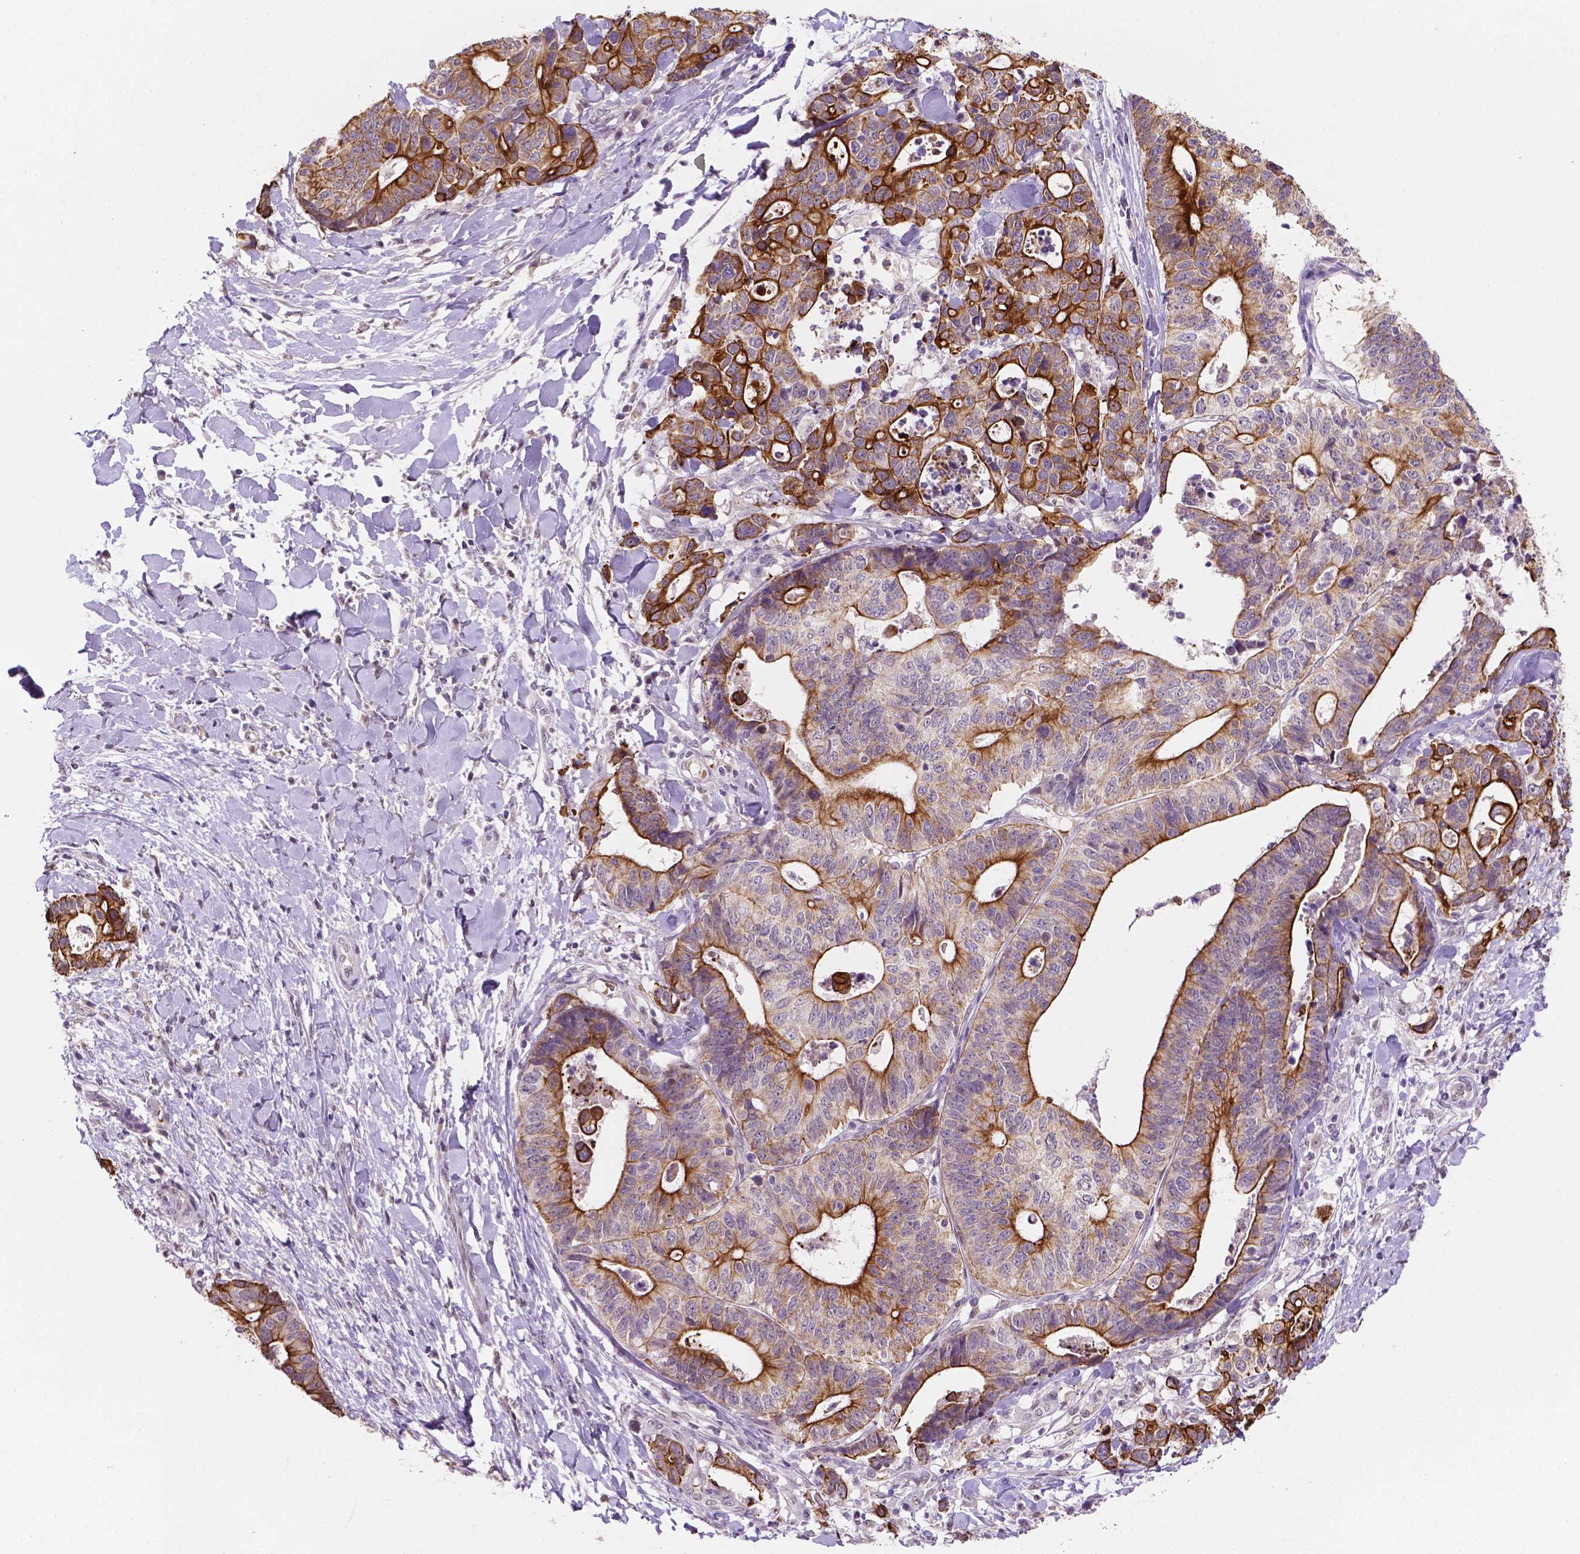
{"staining": {"intensity": "strong", "quantity": ">75%", "location": "cytoplasmic/membranous"}, "tissue": "stomach cancer", "cell_type": "Tumor cells", "image_type": "cancer", "snomed": [{"axis": "morphology", "description": "Adenocarcinoma, NOS"}, {"axis": "topography", "description": "Stomach, upper"}], "caption": "This is an image of immunohistochemistry (IHC) staining of stomach cancer (adenocarcinoma), which shows strong positivity in the cytoplasmic/membranous of tumor cells.", "gene": "SHLD3", "patient": {"sex": "female", "age": 67}}